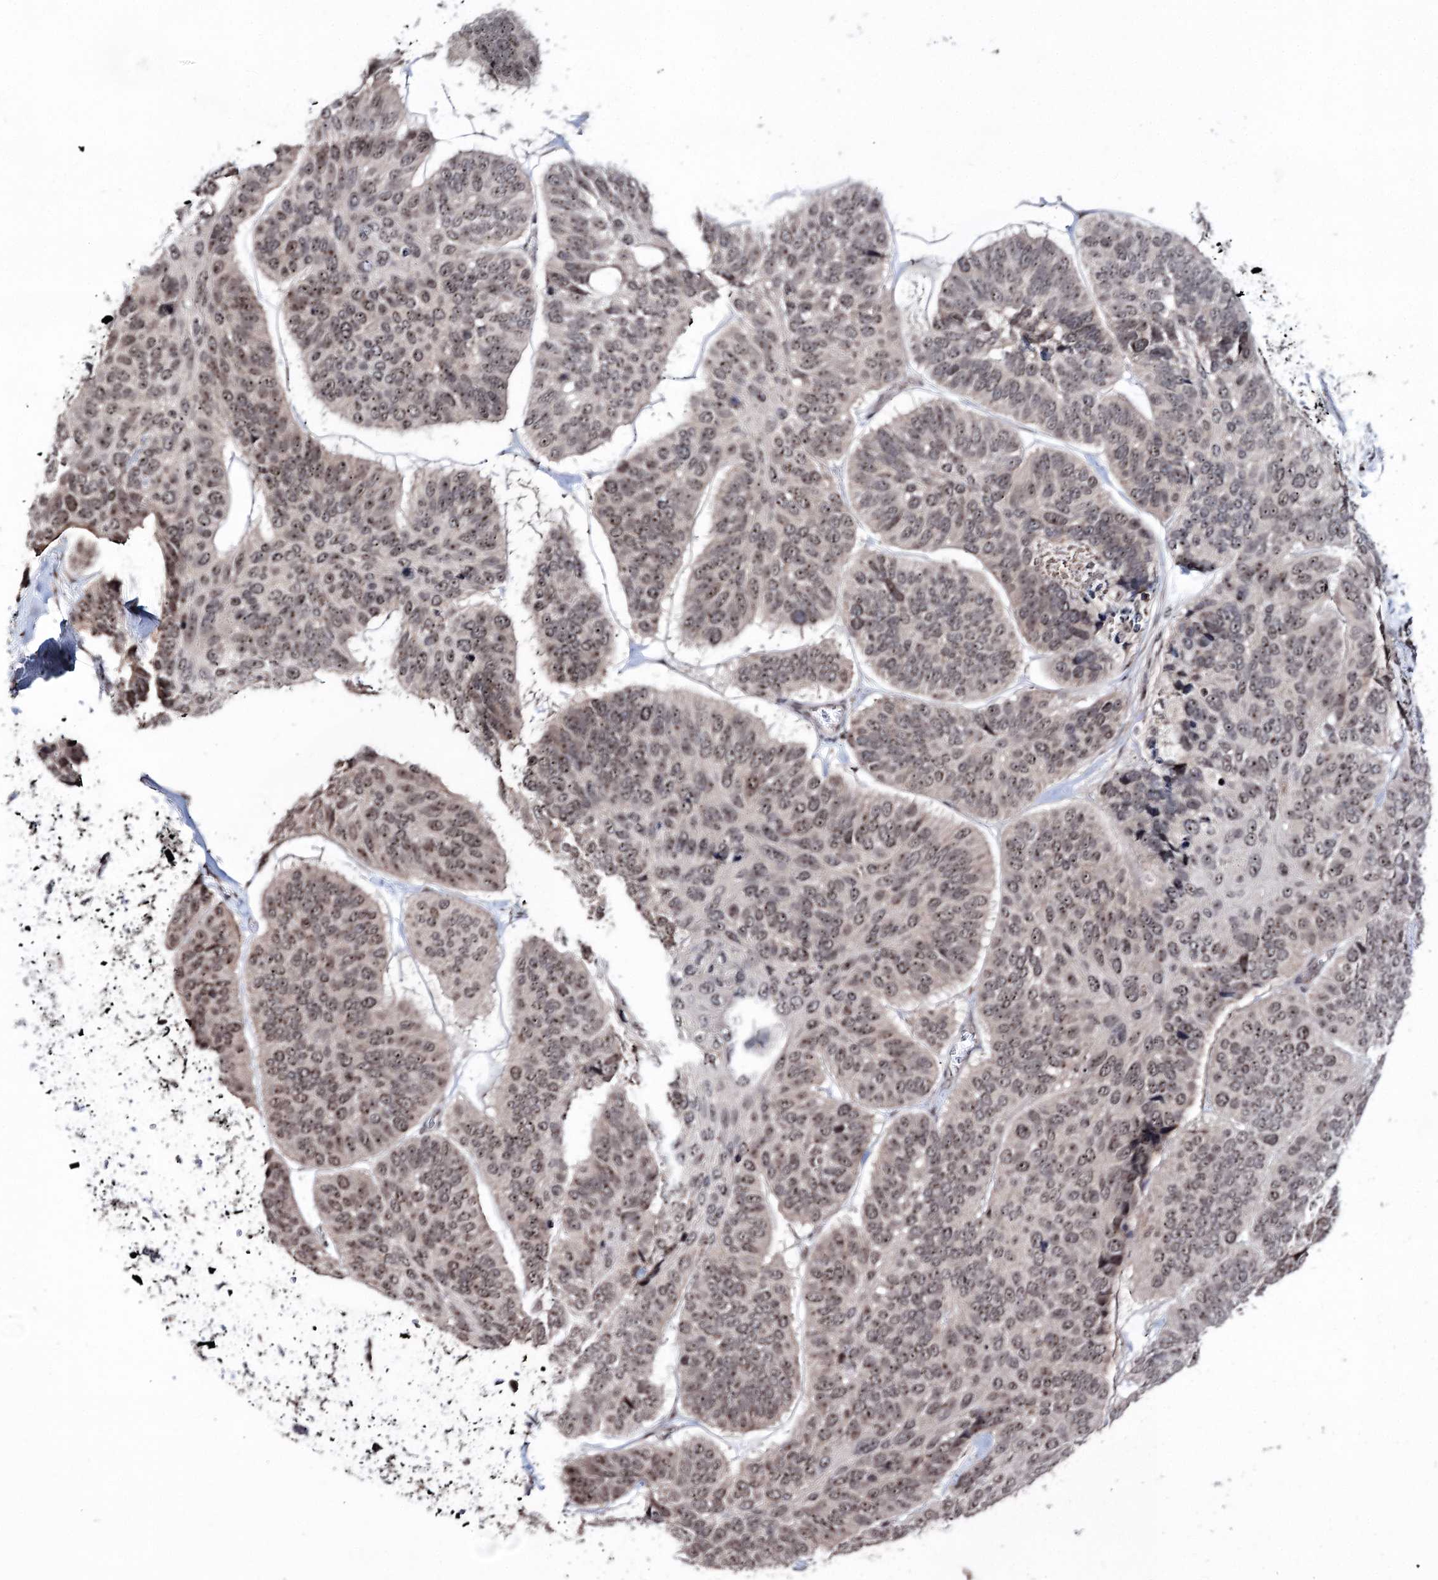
{"staining": {"intensity": "moderate", "quantity": ">75%", "location": "nuclear"}, "tissue": "skin cancer", "cell_type": "Tumor cells", "image_type": "cancer", "snomed": [{"axis": "morphology", "description": "Basal cell carcinoma"}, {"axis": "topography", "description": "Skin"}], "caption": "Immunohistochemistry (IHC) image of skin basal cell carcinoma stained for a protein (brown), which shows medium levels of moderate nuclear expression in about >75% of tumor cells.", "gene": "VGLL4", "patient": {"sex": "male", "age": 62}}